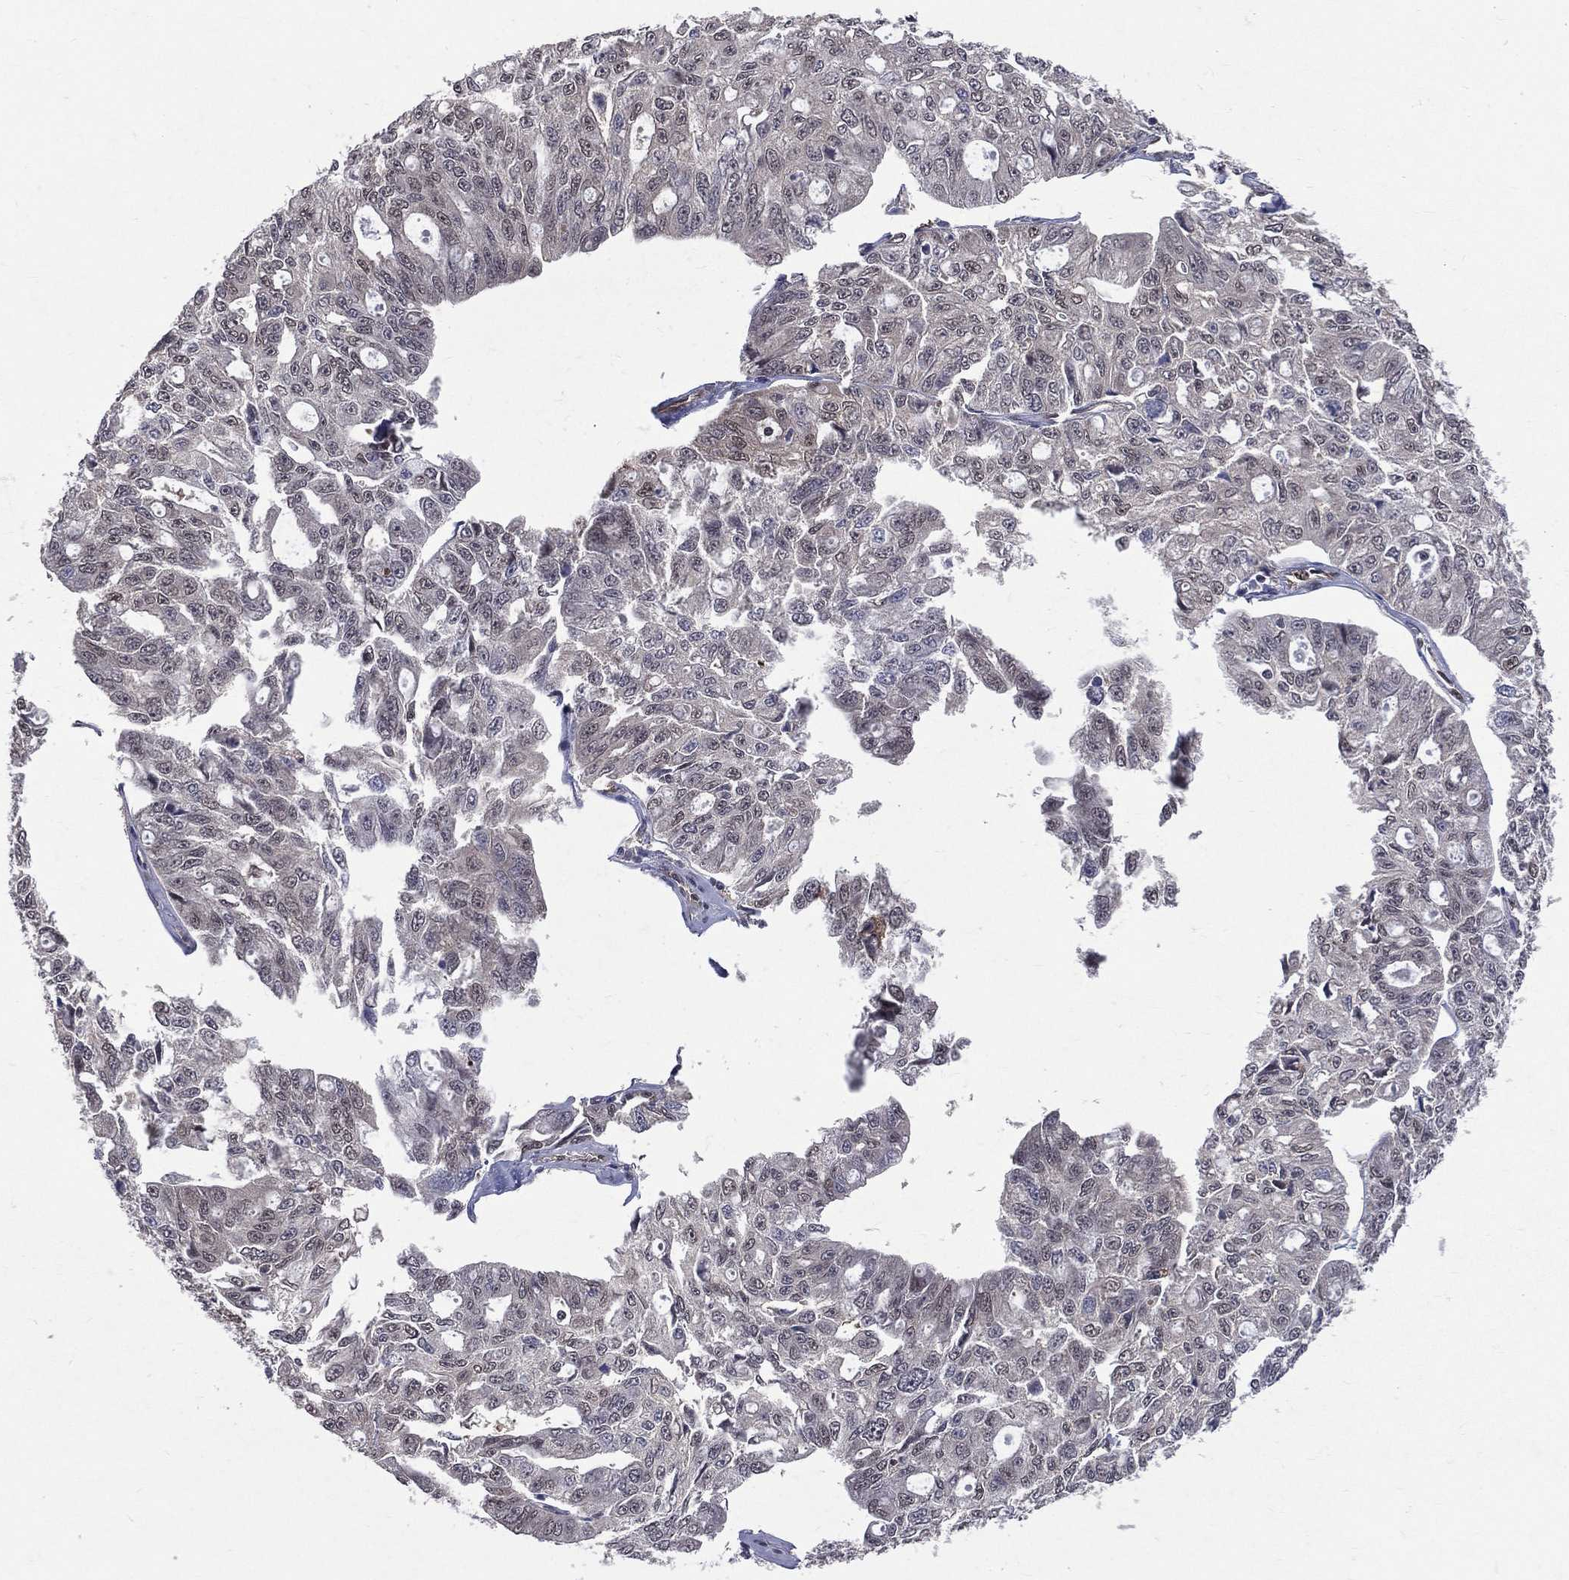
{"staining": {"intensity": "negative", "quantity": "none", "location": "none"}, "tissue": "ovarian cancer", "cell_type": "Tumor cells", "image_type": "cancer", "snomed": [{"axis": "morphology", "description": "Carcinoma, endometroid"}, {"axis": "topography", "description": "Ovary"}], "caption": "Immunohistochemistry (IHC) image of neoplastic tissue: human ovarian endometroid carcinoma stained with DAB (3,3'-diaminobenzidine) displays no significant protein staining in tumor cells.", "gene": "GMPR2", "patient": {"sex": "female", "age": 65}}